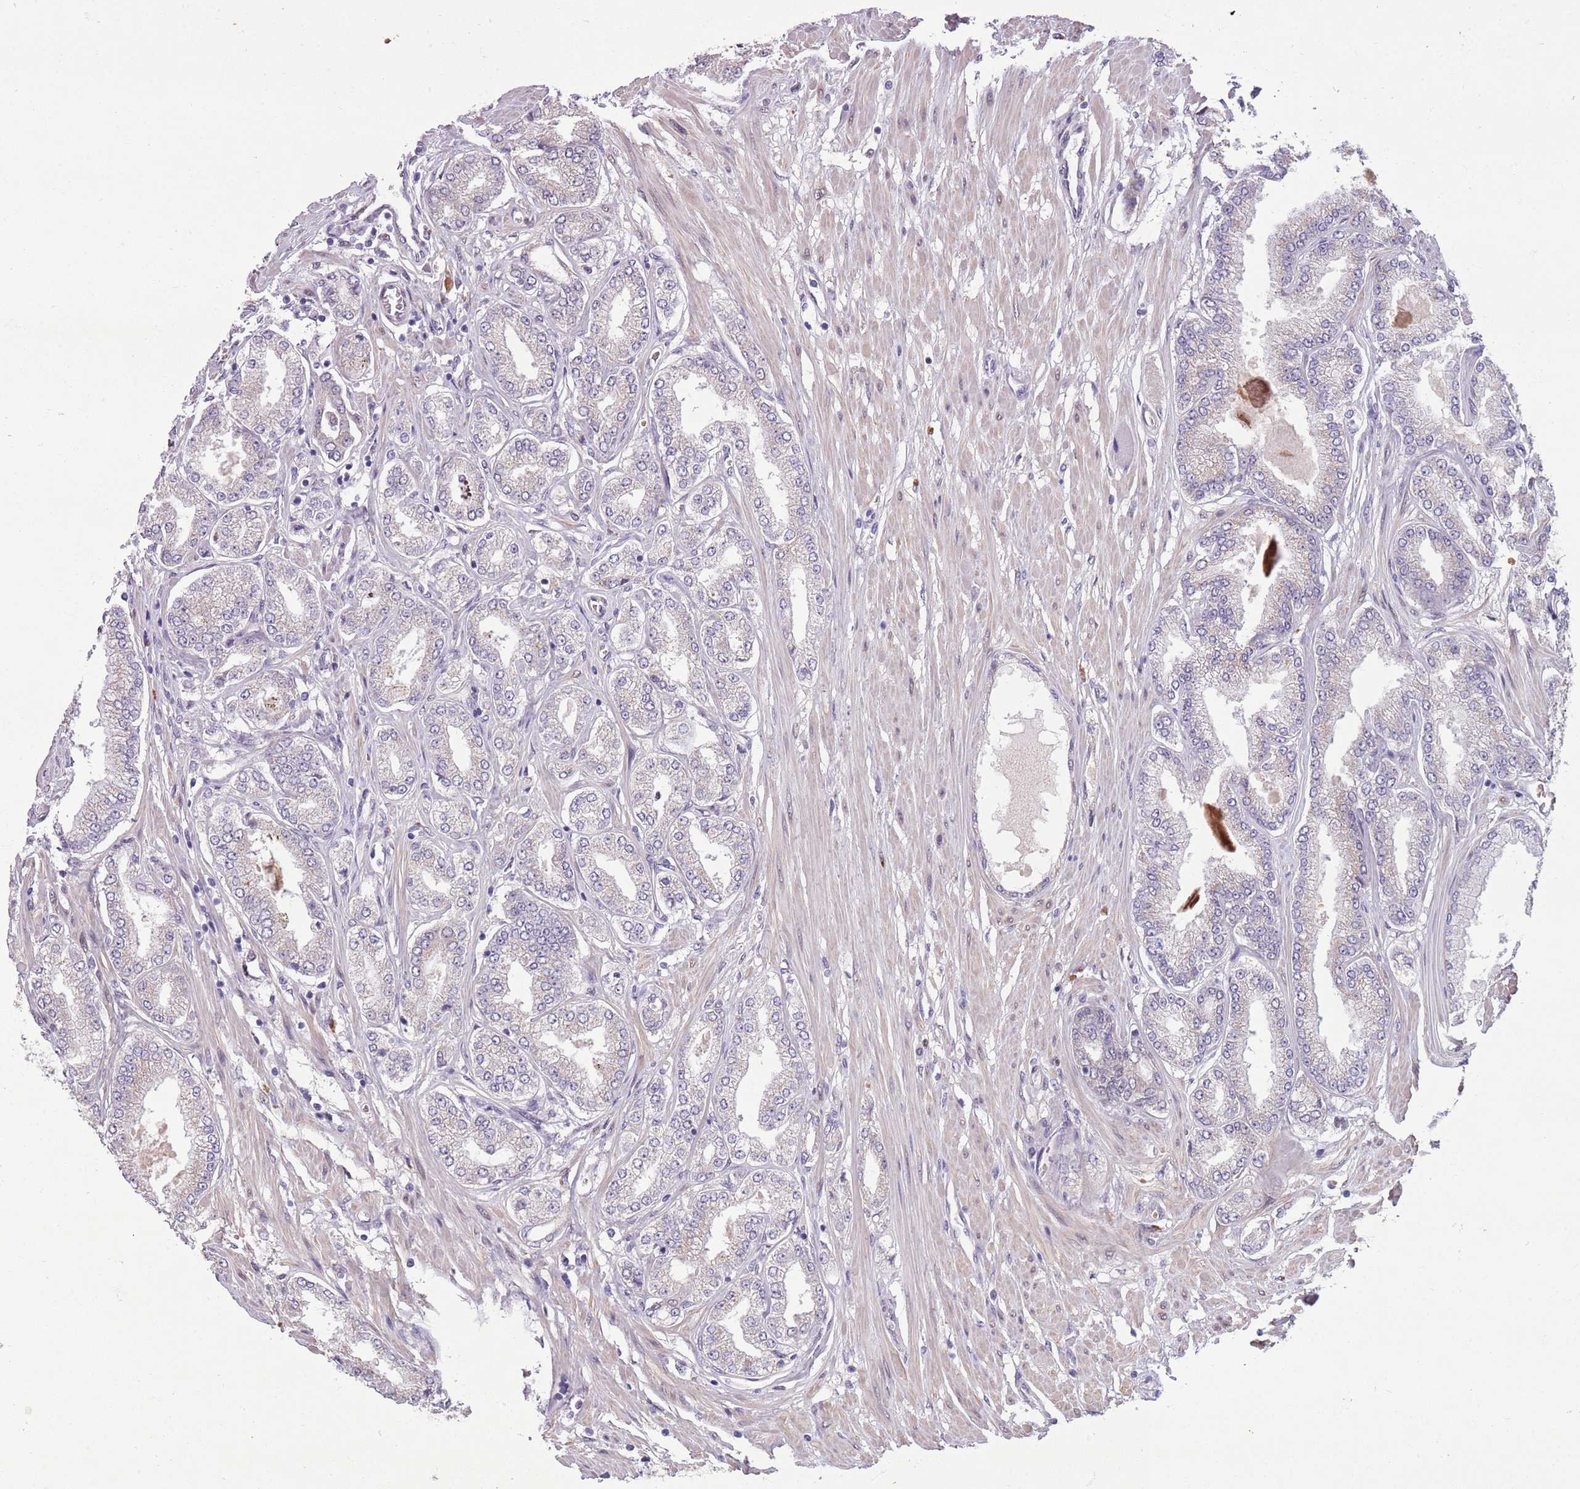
{"staining": {"intensity": "negative", "quantity": "none", "location": "none"}, "tissue": "prostate cancer", "cell_type": "Tumor cells", "image_type": "cancer", "snomed": [{"axis": "morphology", "description": "Adenocarcinoma, Low grade"}, {"axis": "topography", "description": "Prostate"}], "caption": "Protein analysis of prostate cancer (low-grade adenocarcinoma) displays no significant expression in tumor cells.", "gene": "ADCY7", "patient": {"sex": "male", "age": 63}}